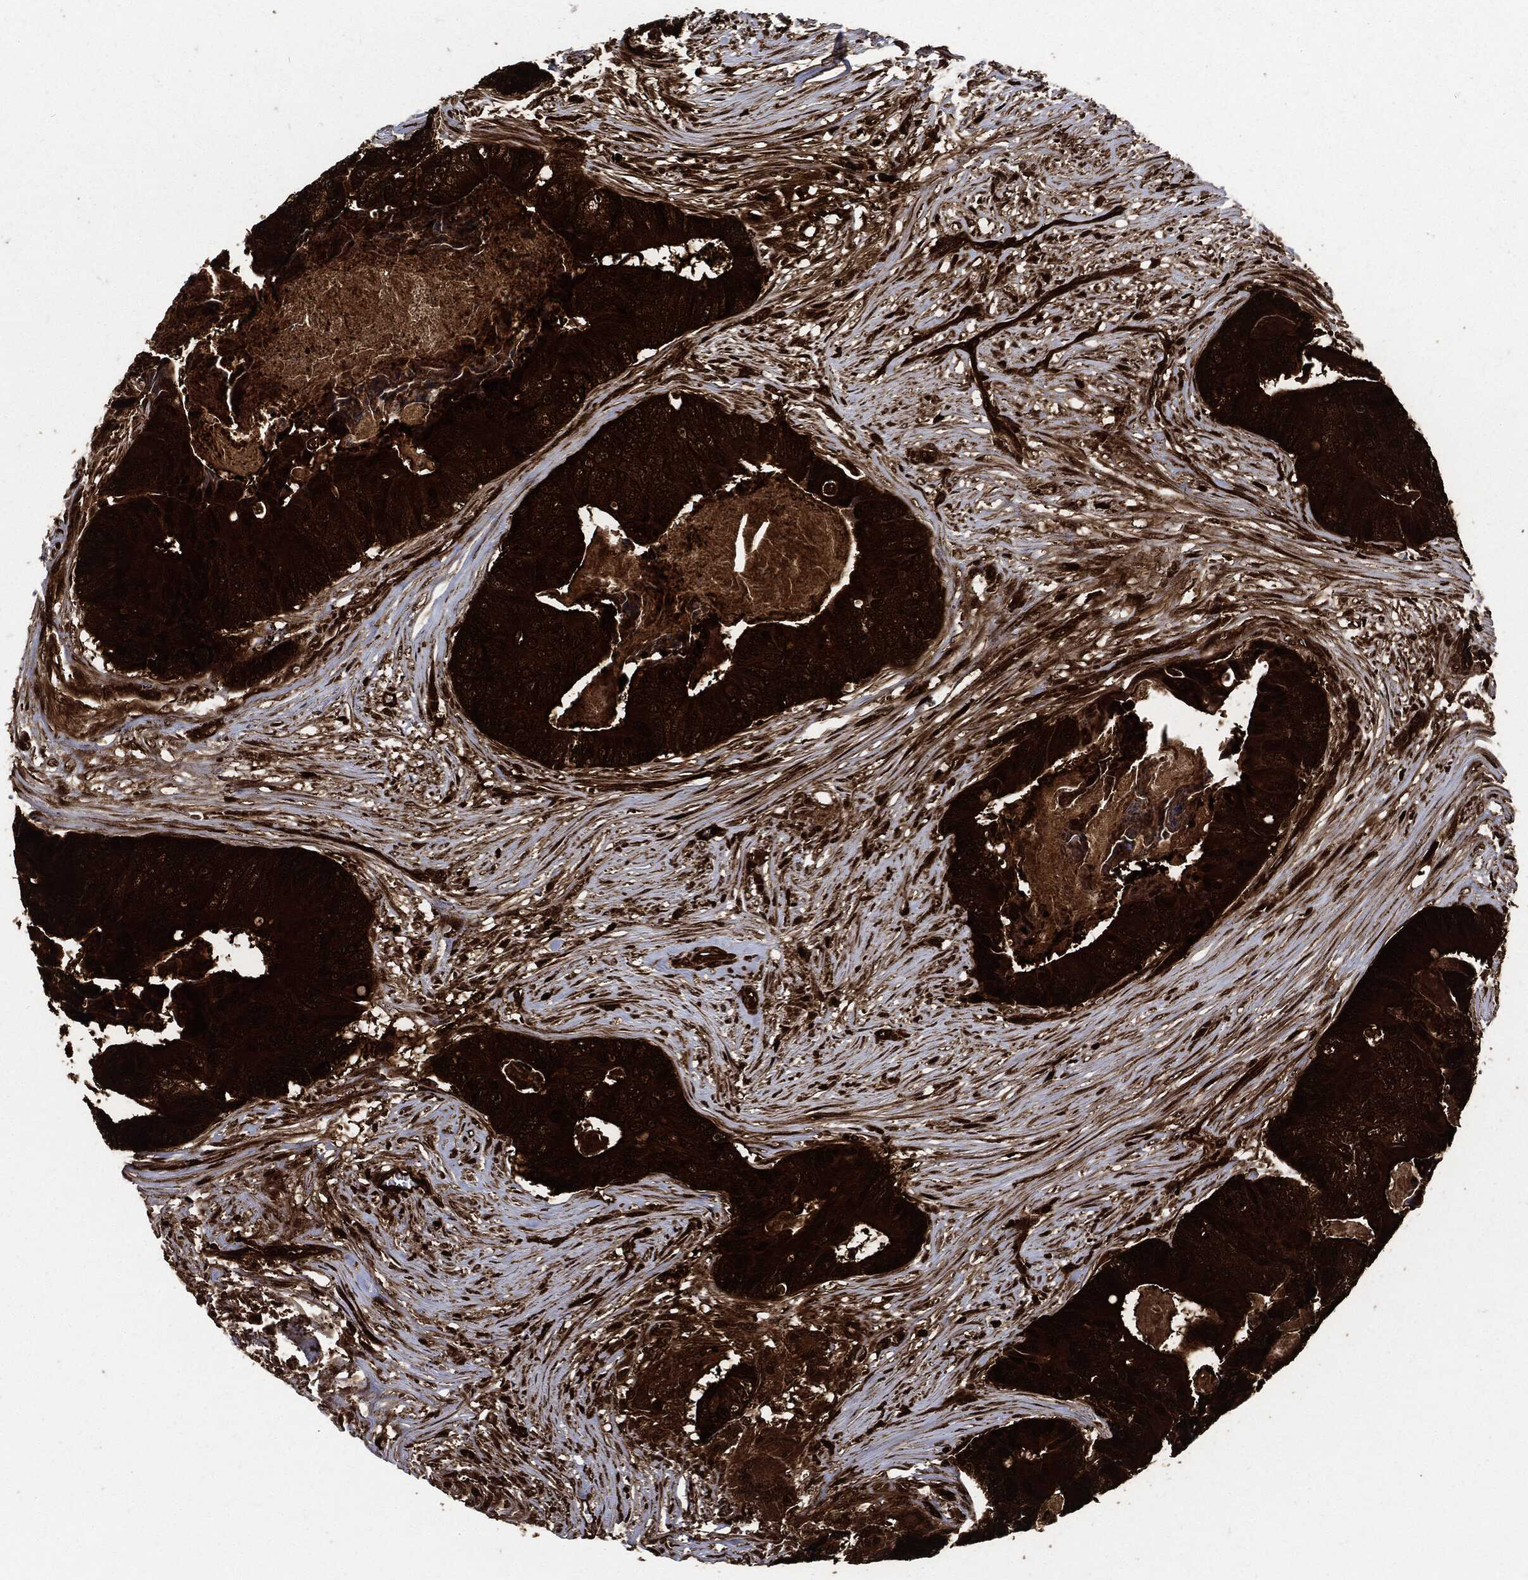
{"staining": {"intensity": "strong", "quantity": ">75%", "location": "cytoplasmic/membranous"}, "tissue": "colorectal cancer", "cell_type": "Tumor cells", "image_type": "cancer", "snomed": [{"axis": "morphology", "description": "Adenocarcinoma, NOS"}, {"axis": "topography", "description": "Colon"}], "caption": "Immunohistochemical staining of human adenocarcinoma (colorectal) shows high levels of strong cytoplasmic/membranous protein positivity in approximately >75% of tumor cells. The staining was performed using DAB (3,3'-diaminobenzidine) to visualize the protein expression in brown, while the nuclei were stained in blue with hematoxylin (Magnification: 20x).", "gene": "YWHAB", "patient": {"sex": "male", "age": 84}}